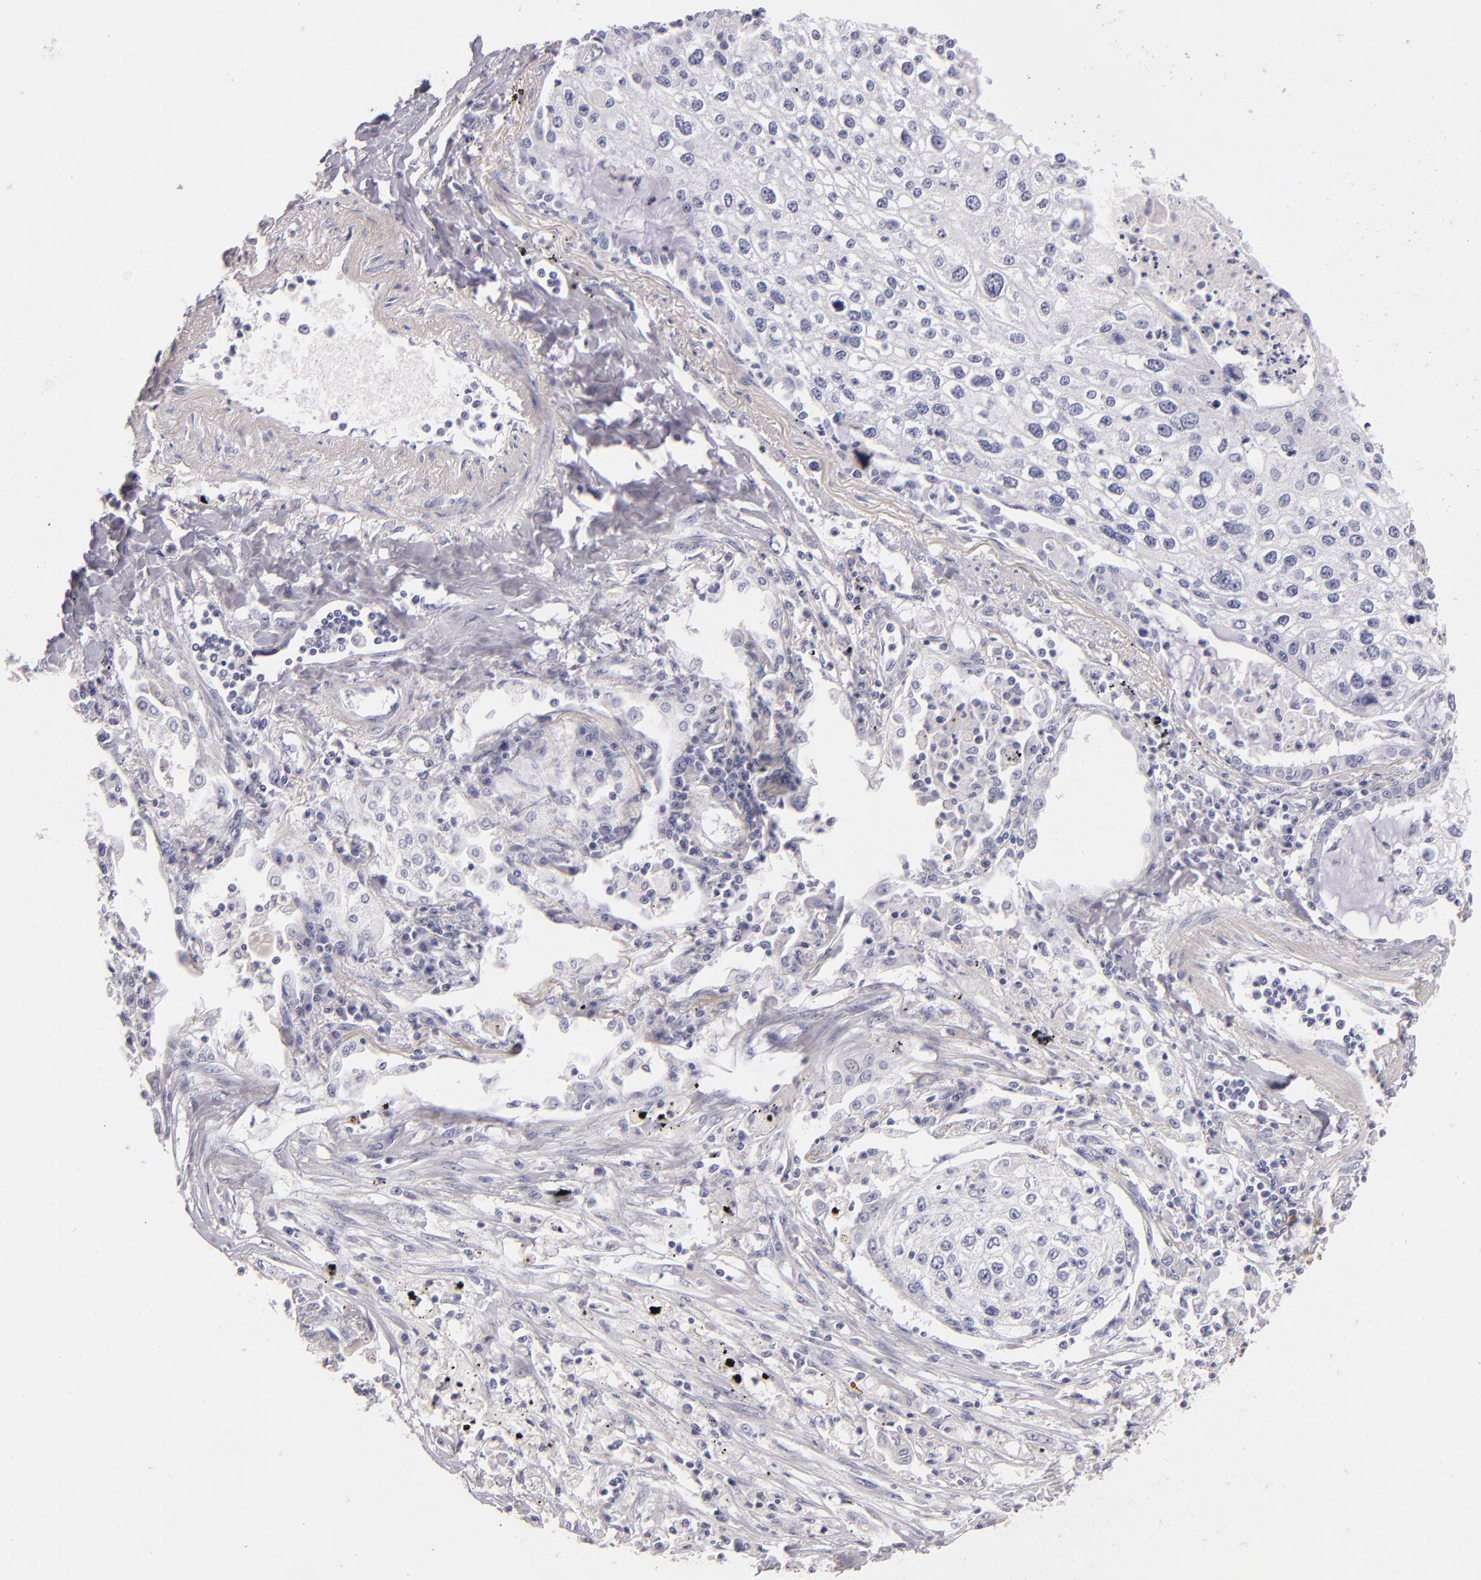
{"staining": {"intensity": "negative", "quantity": "none", "location": "none"}, "tissue": "lung cancer", "cell_type": "Tumor cells", "image_type": "cancer", "snomed": [{"axis": "morphology", "description": "Squamous cell carcinoma, NOS"}, {"axis": "topography", "description": "Lung"}], "caption": "This is a histopathology image of immunohistochemistry (IHC) staining of lung squamous cell carcinoma, which shows no positivity in tumor cells.", "gene": "FABP1", "patient": {"sex": "male", "age": 75}}